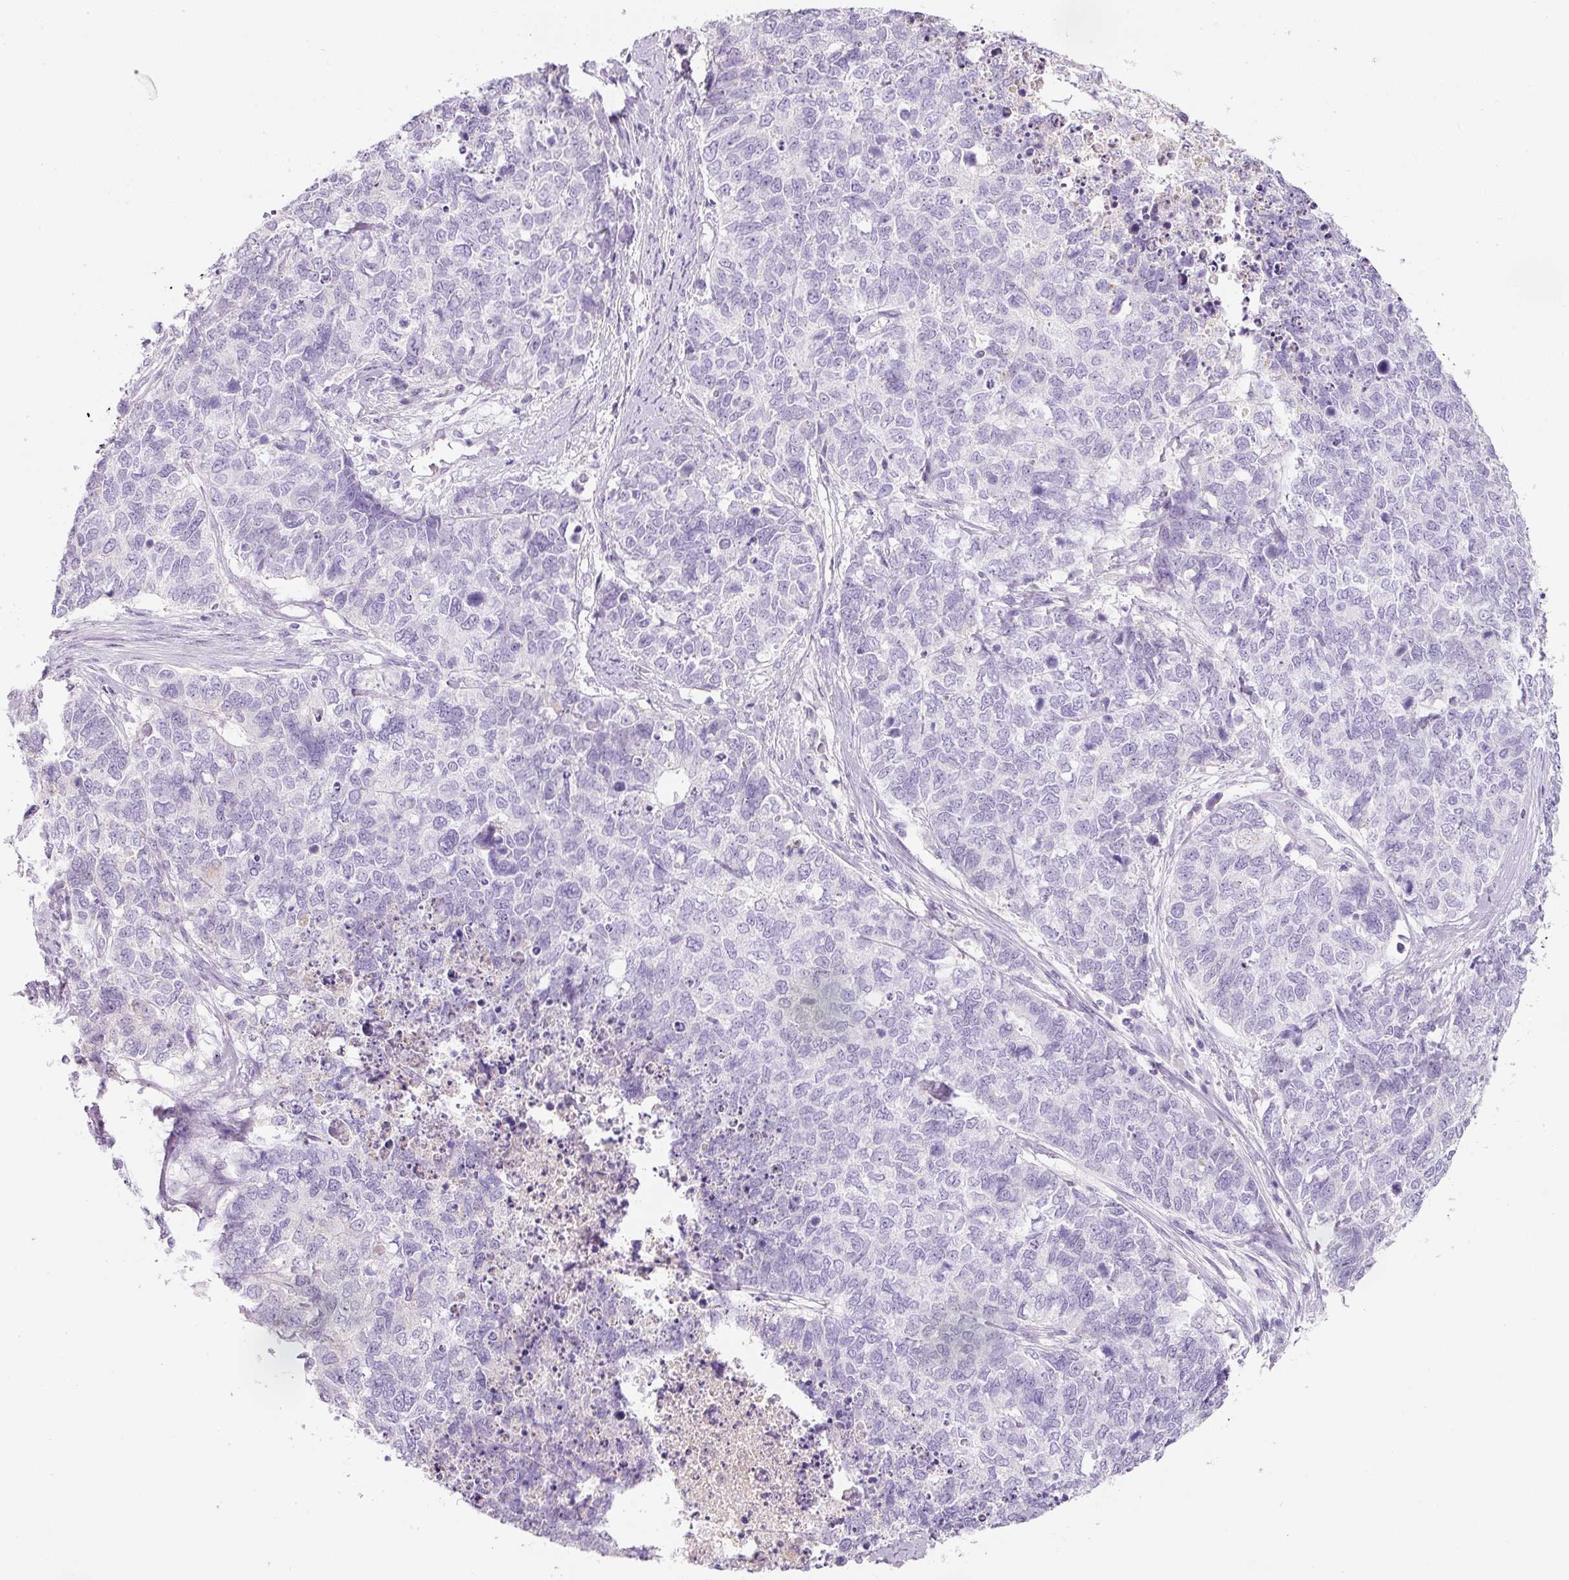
{"staining": {"intensity": "negative", "quantity": "none", "location": "none"}, "tissue": "cervical cancer", "cell_type": "Tumor cells", "image_type": "cancer", "snomed": [{"axis": "morphology", "description": "Squamous cell carcinoma, NOS"}, {"axis": "topography", "description": "Cervix"}], "caption": "Tumor cells show no significant staining in cervical squamous cell carcinoma.", "gene": "DNM1", "patient": {"sex": "female", "age": 63}}